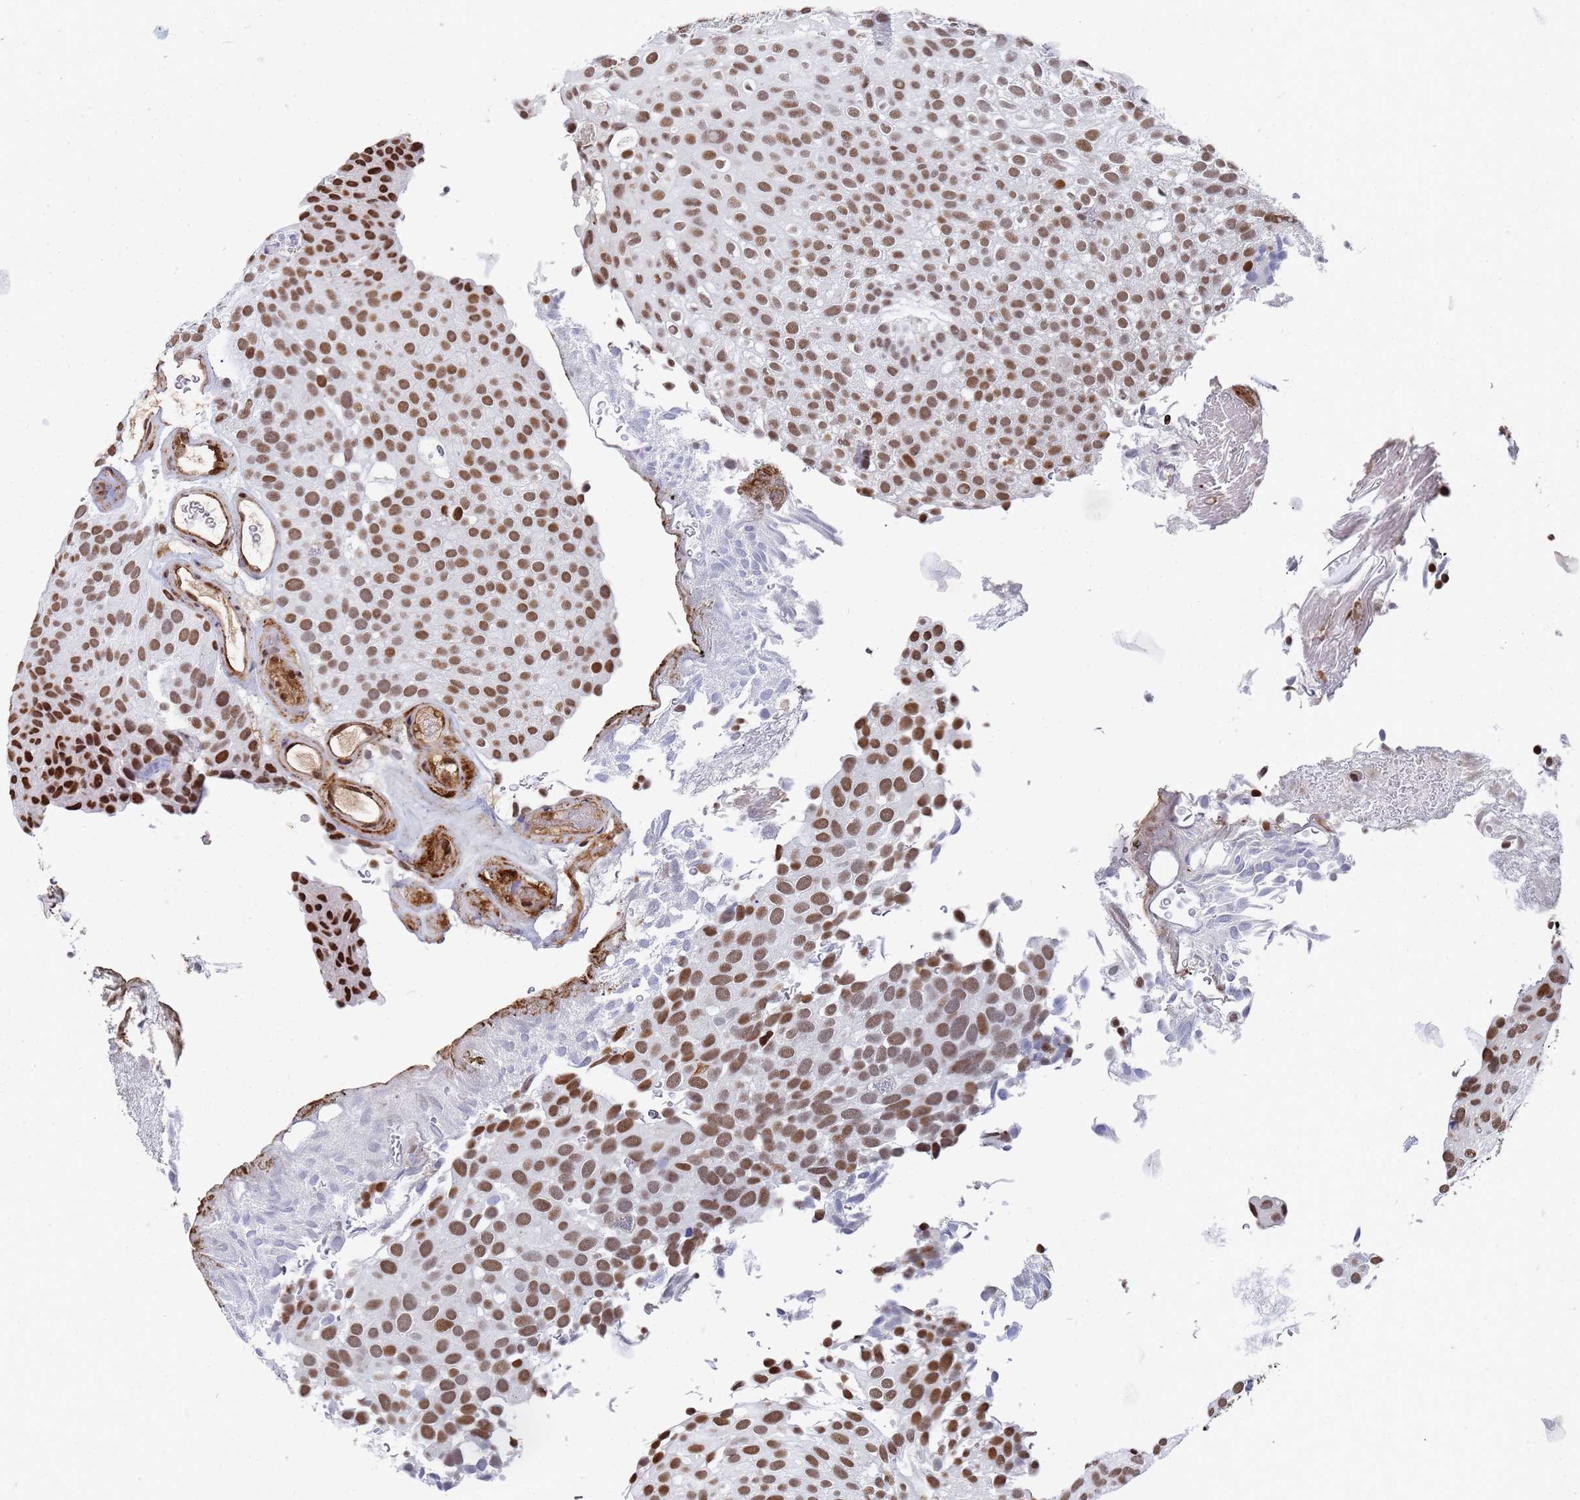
{"staining": {"intensity": "moderate", "quantity": ">75%", "location": "nuclear"}, "tissue": "urothelial cancer", "cell_type": "Tumor cells", "image_type": "cancer", "snomed": [{"axis": "morphology", "description": "Urothelial carcinoma, Low grade"}, {"axis": "topography", "description": "Urinary bladder"}], "caption": "The photomicrograph shows a brown stain indicating the presence of a protein in the nuclear of tumor cells in urothelial cancer.", "gene": "RAVER2", "patient": {"sex": "male", "age": 78}}